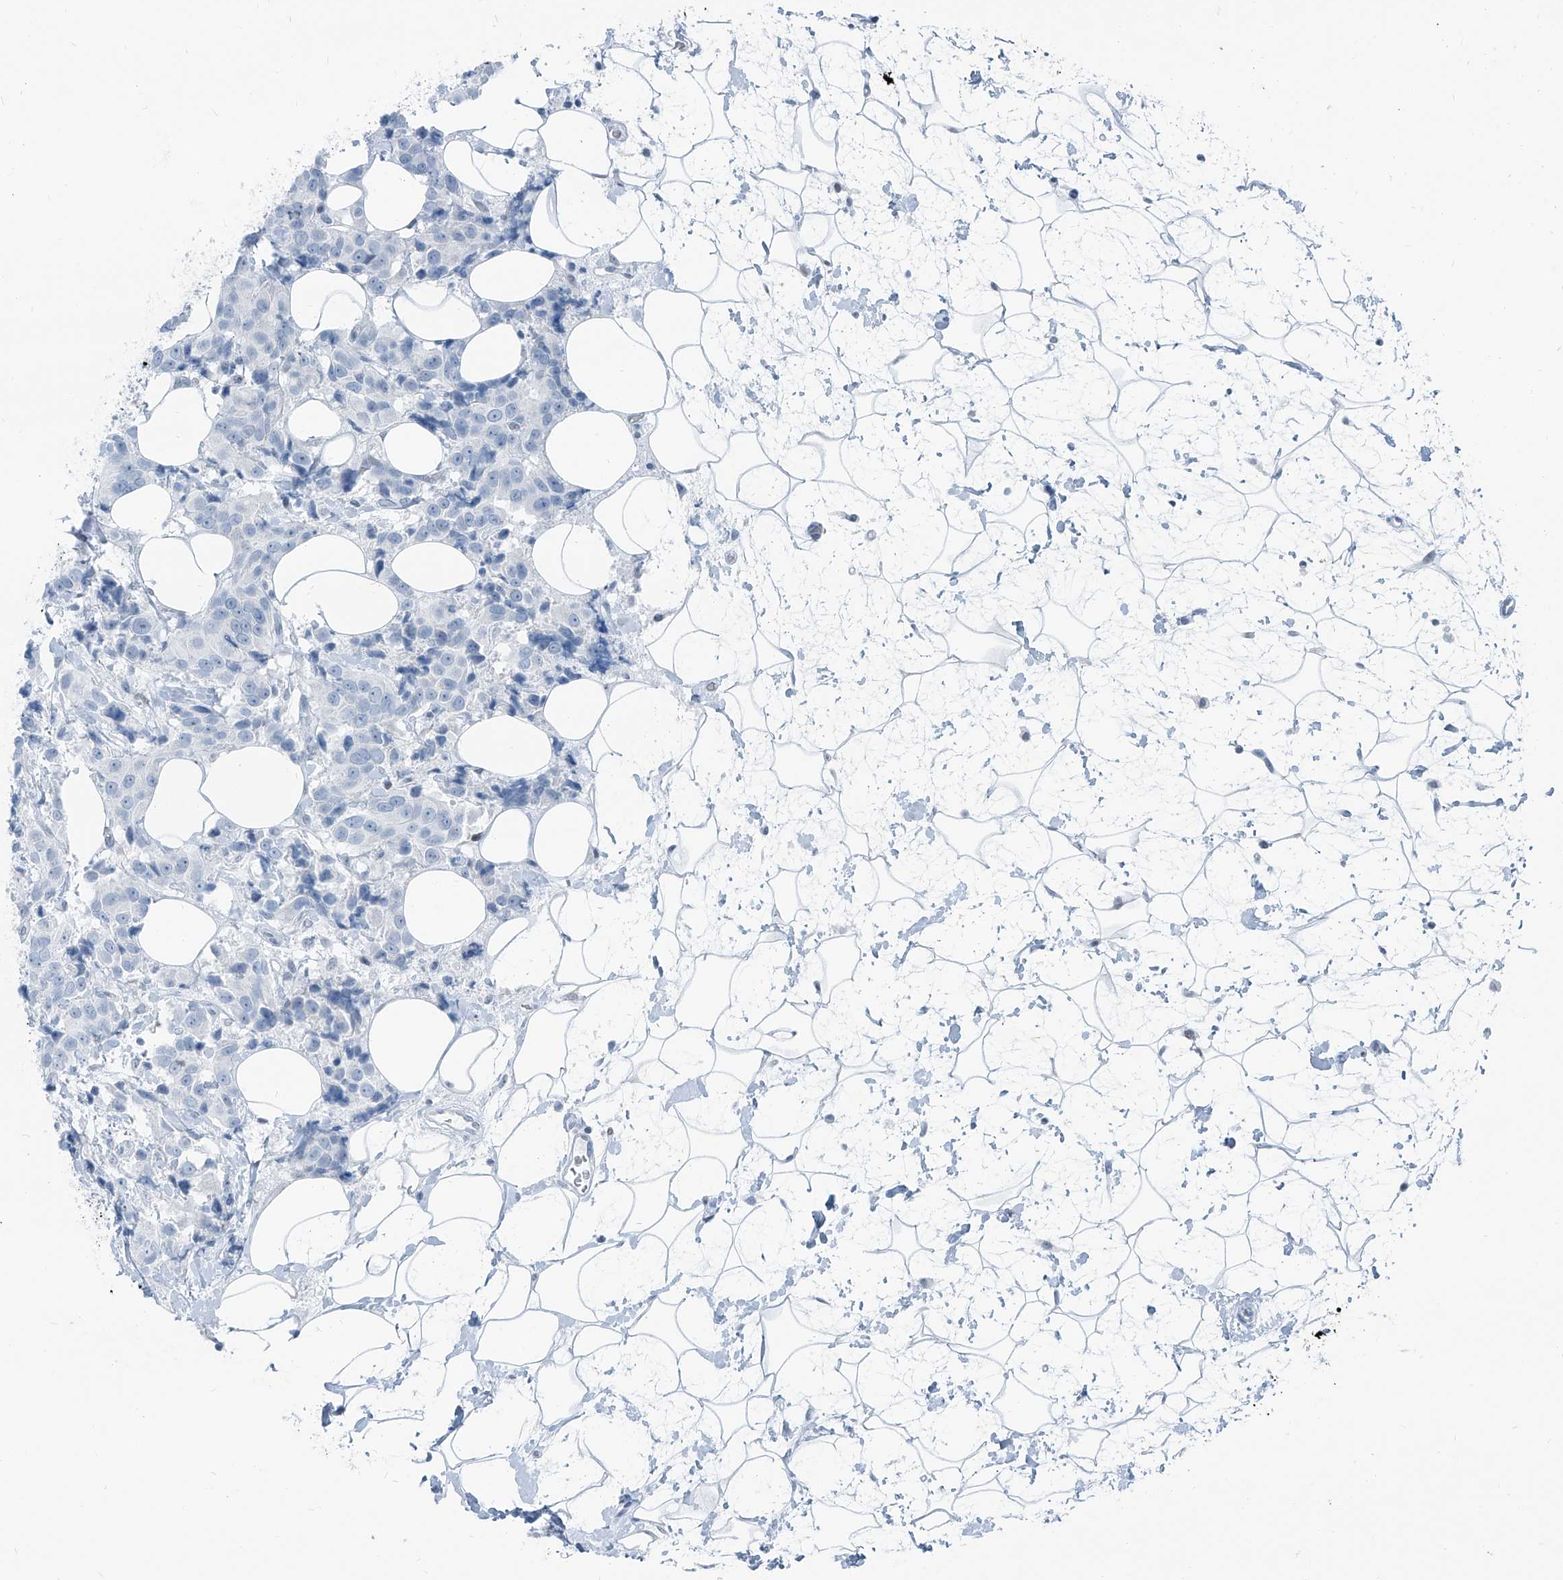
{"staining": {"intensity": "negative", "quantity": "none", "location": "none"}, "tissue": "breast cancer", "cell_type": "Tumor cells", "image_type": "cancer", "snomed": [{"axis": "morphology", "description": "Normal tissue, NOS"}, {"axis": "morphology", "description": "Duct carcinoma"}, {"axis": "topography", "description": "Breast"}], "caption": "The histopathology image displays no significant positivity in tumor cells of breast cancer. (Stains: DAB IHC with hematoxylin counter stain, Microscopy: brightfield microscopy at high magnification).", "gene": "RGN", "patient": {"sex": "female", "age": 39}}